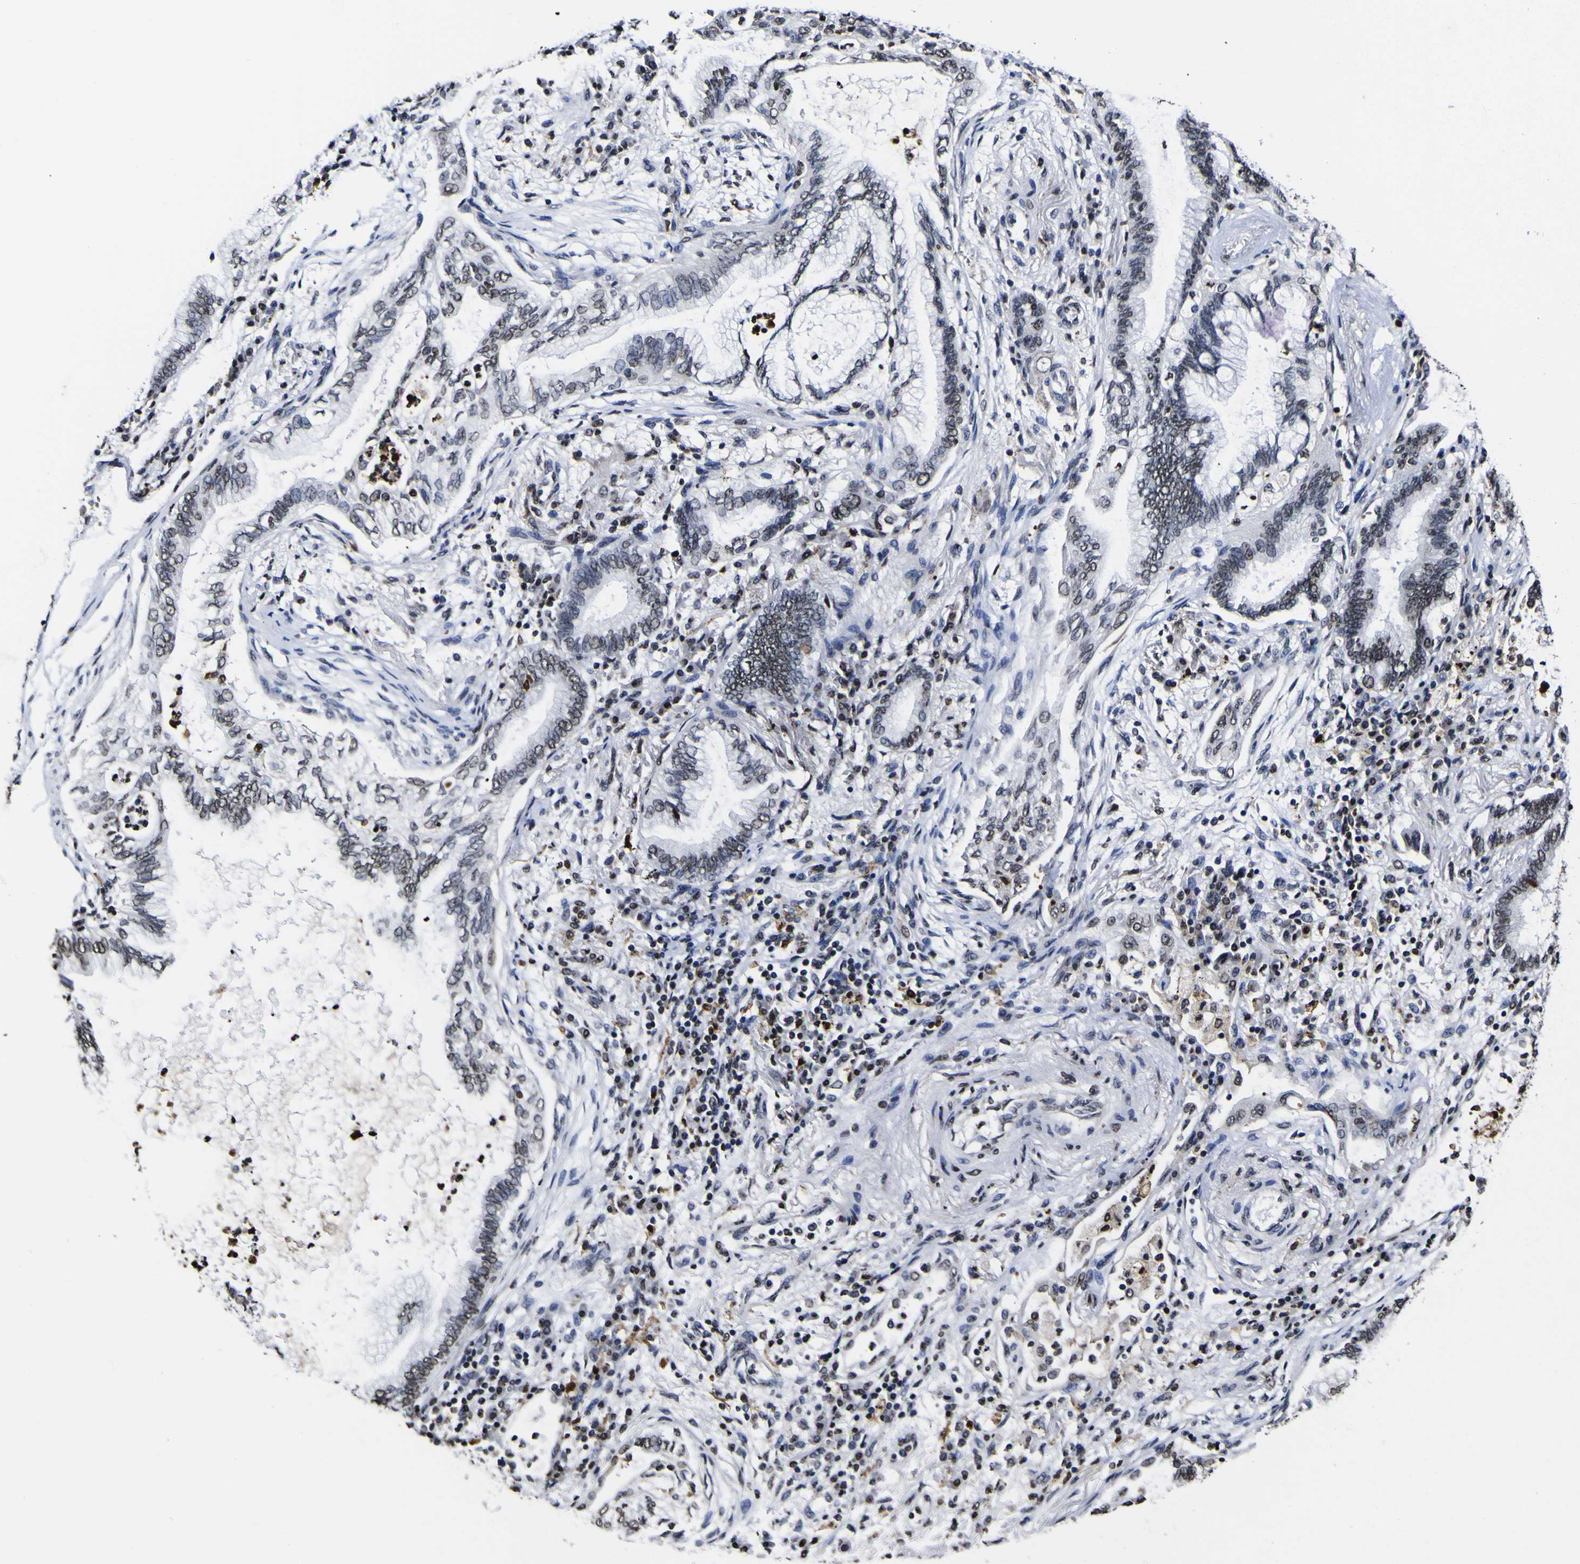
{"staining": {"intensity": "strong", "quantity": "<25%", "location": "nuclear"}, "tissue": "lung cancer", "cell_type": "Tumor cells", "image_type": "cancer", "snomed": [{"axis": "morphology", "description": "Normal tissue, NOS"}, {"axis": "morphology", "description": "Adenocarcinoma, NOS"}, {"axis": "topography", "description": "Bronchus"}, {"axis": "topography", "description": "Lung"}], "caption": "Immunohistochemistry (IHC) micrograph of neoplastic tissue: lung adenocarcinoma stained using immunohistochemistry displays medium levels of strong protein expression localized specifically in the nuclear of tumor cells, appearing as a nuclear brown color.", "gene": "PIAS1", "patient": {"sex": "female", "age": 70}}